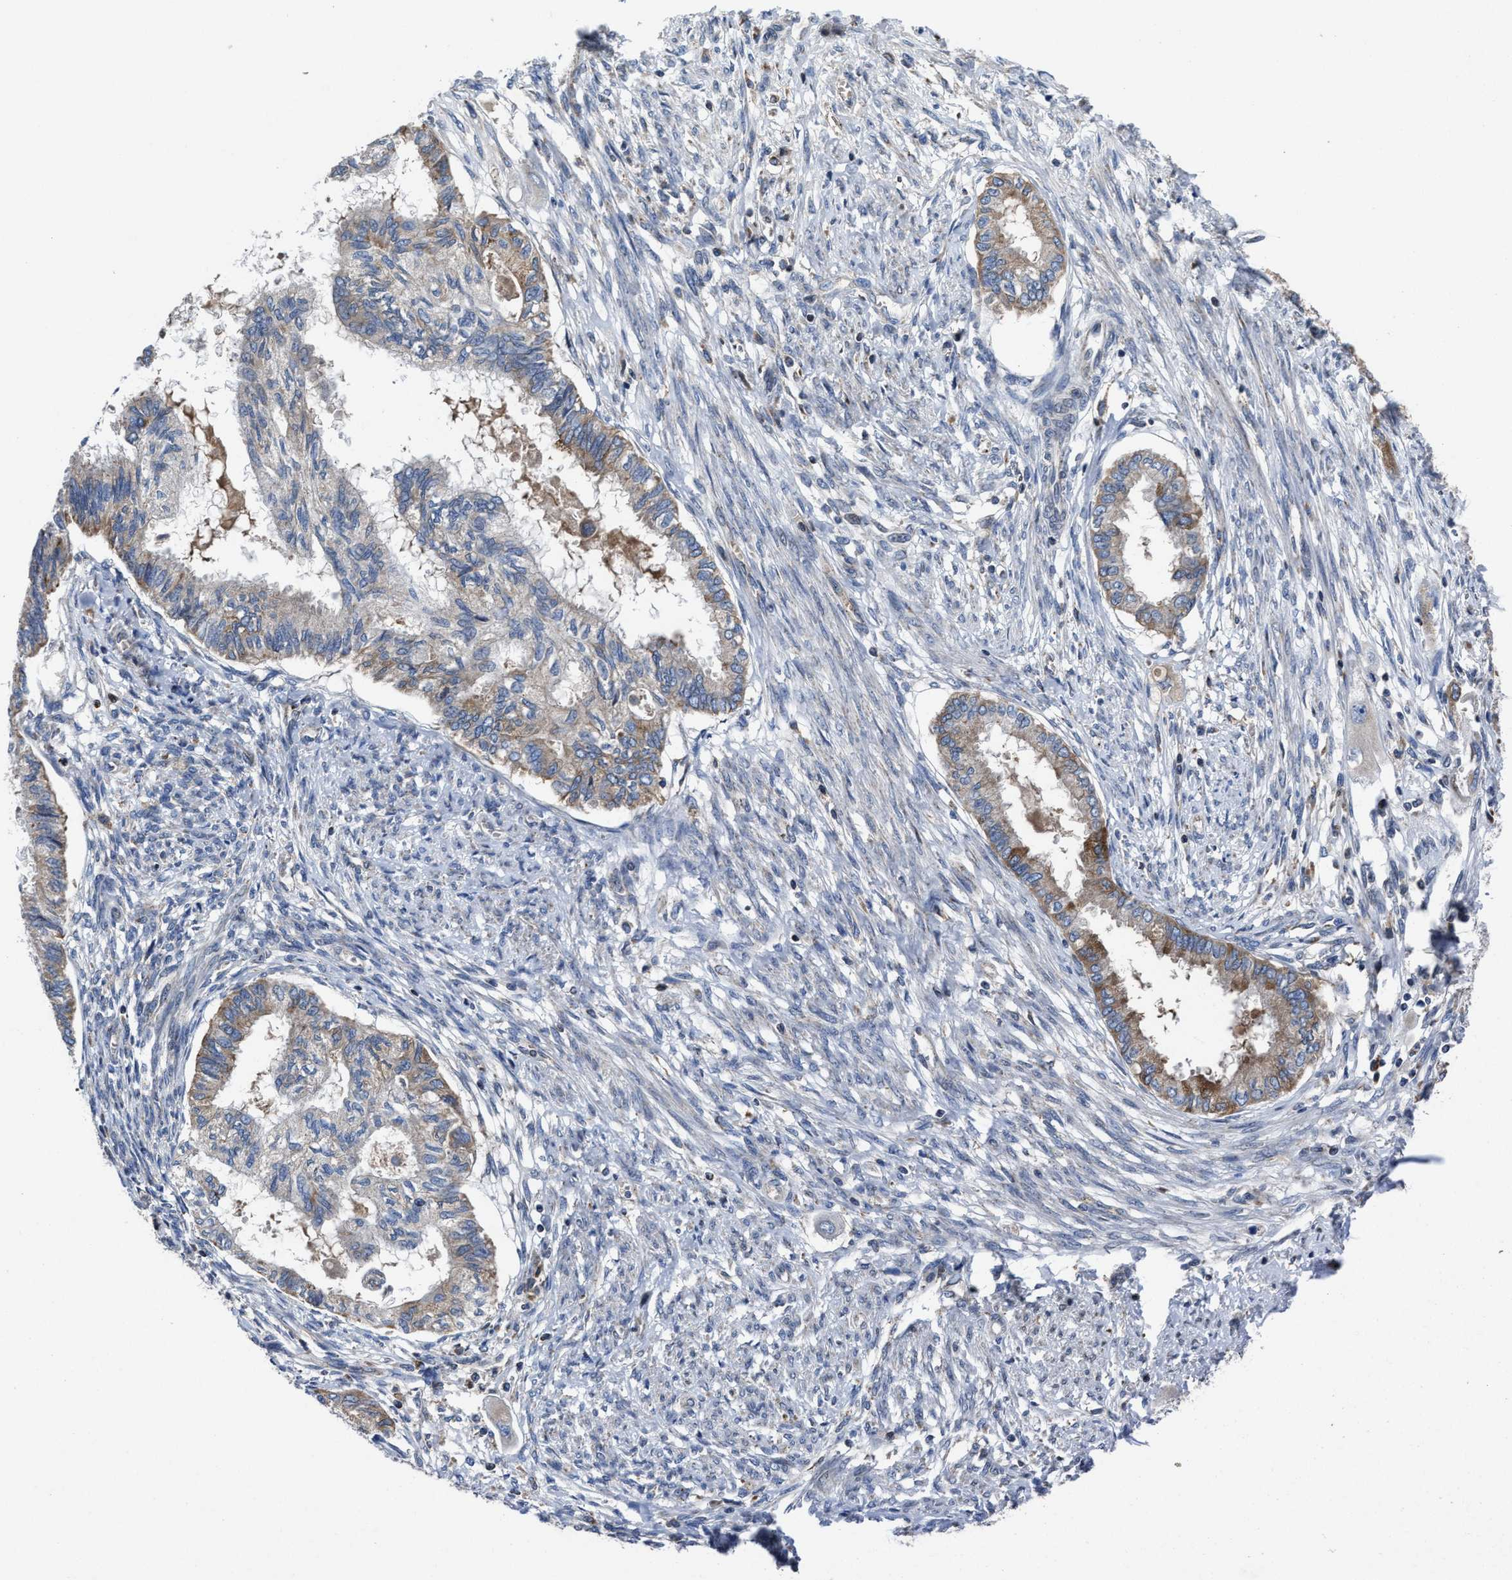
{"staining": {"intensity": "moderate", "quantity": "25%-75%", "location": "cytoplasmic/membranous"}, "tissue": "cervical cancer", "cell_type": "Tumor cells", "image_type": "cancer", "snomed": [{"axis": "morphology", "description": "Normal tissue, NOS"}, {"axis": "morphology", "description": "Adenocarcinoma, NOS"}, {"axis": "topography", "description": "Cervix"}, {"axis": "topography", "description": "Endometrium"}], "caption": "There is medium levels of moderate cytoplasmic/membranous staining in tumor cells of cervical cancer, as demonstrated by immunohistochemical staining (brown color).", "gene": "CACNA1D", "patient": {"sex": "female", "age": 86}}